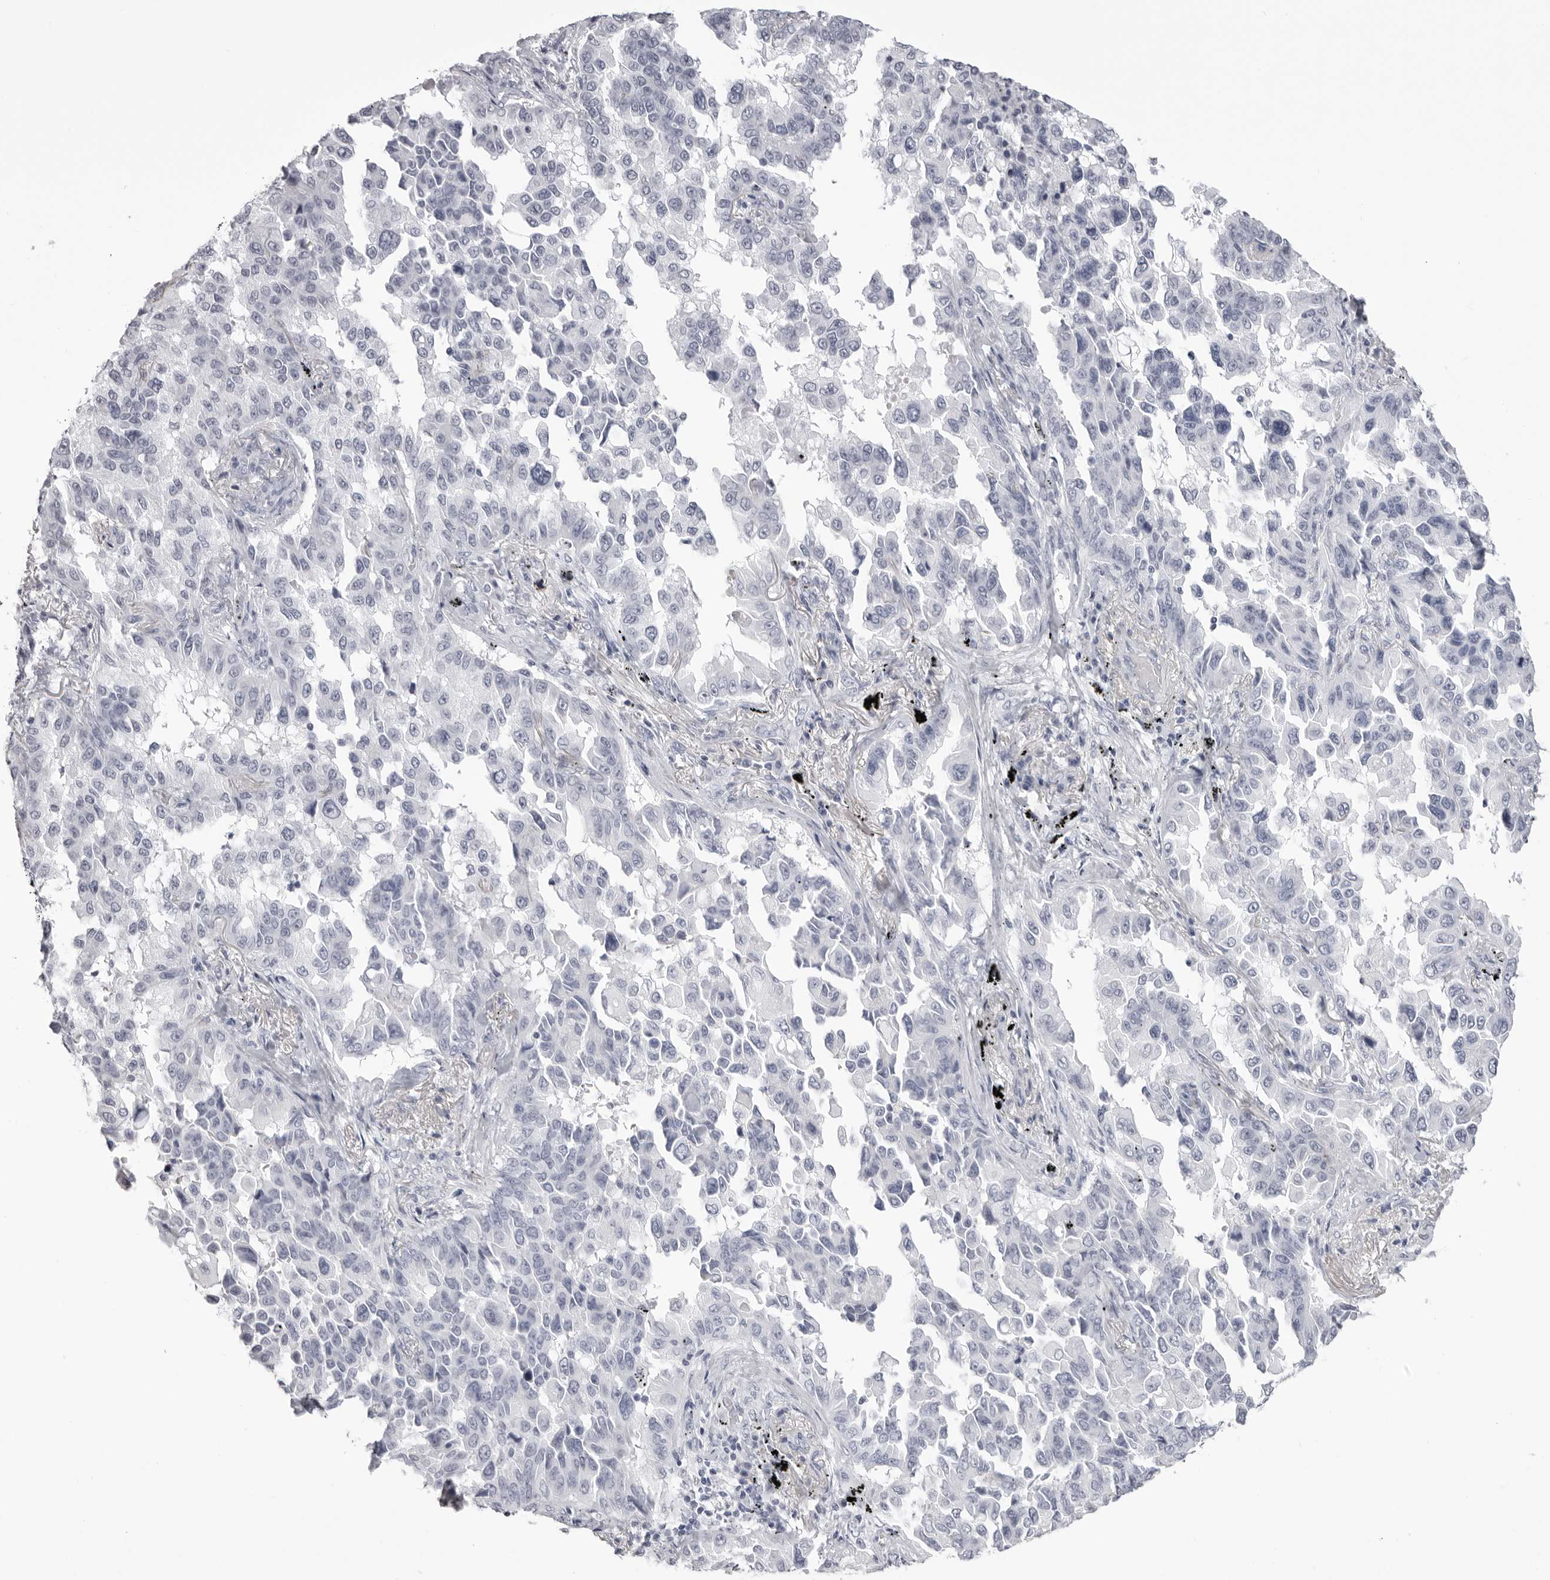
{"staining": {"intensity": "negative", "quantity": "none", "location": "none"}, "tissue": "lung cancer", "cell_type": "Tumor cells", "image_type": "cancer", "snomed": [{"axis": "morphology", "description": "Adenocarcinoma, NOS"}, {"axis": "topography", "description": "Lung"}], "caption": "Human lung adenocarcinoma stained for a protein using immunohistochemistry exhibits no expression in tumor cells.", "gene": "CST1", "patient": {"sex": "female", "age": 67}}